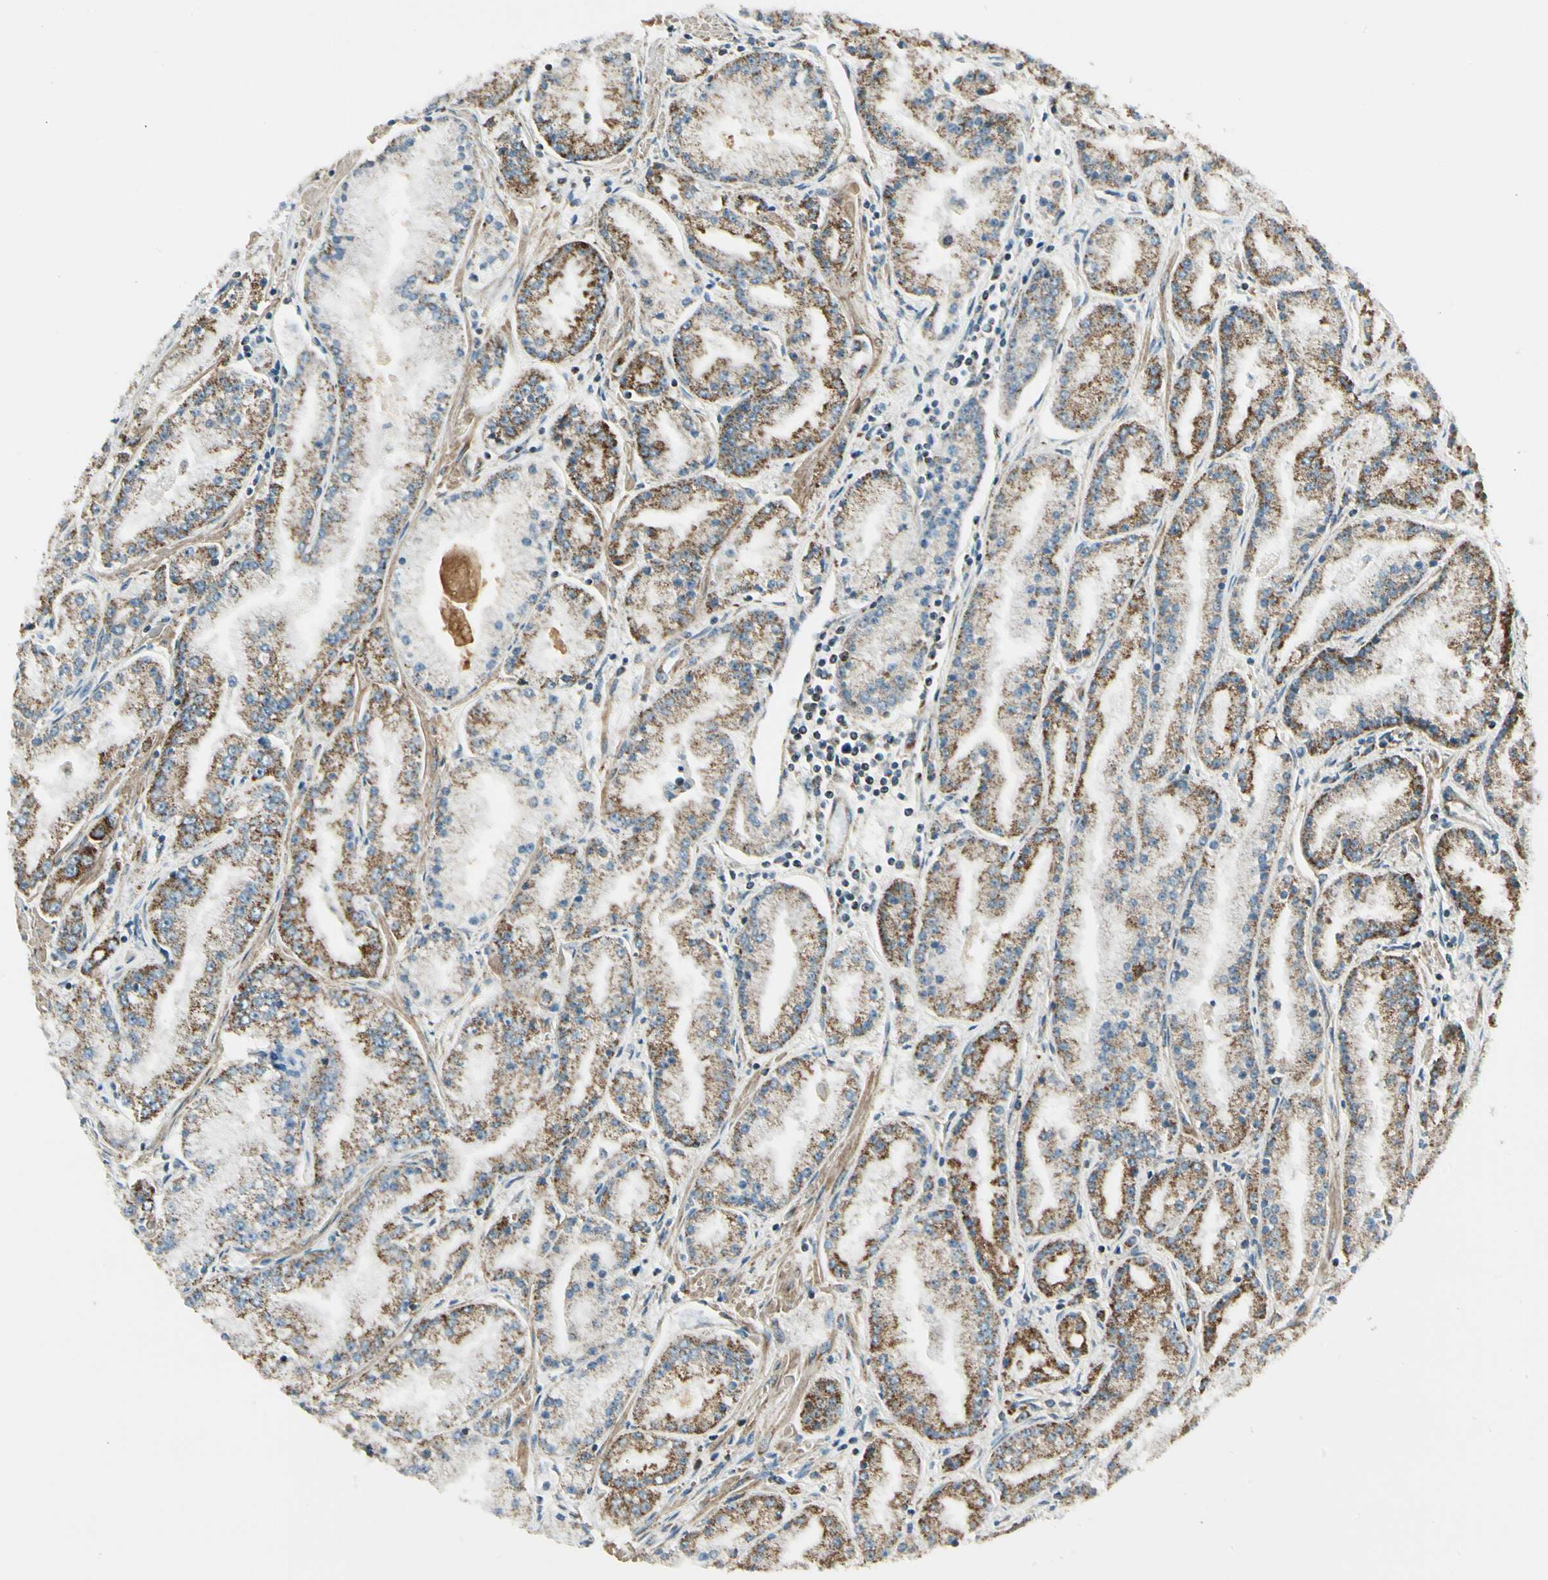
{"staining": {"intensity": "moderate", "quantity": ">75%", "location": "cytoplasmic/membranous"}, "tissue": "prostate cancer", "cell_type": "Tumor cells", "image_type": "cancer", "snomed": [{"axis": "morphology", "description": "Adenocarcinoma, High grade"}, {"axis": "topography", "description": "Prostate"}], "caption": "High-grade adenocarcinoma (prostate) stained for a protein shows moderate cytoplasmic/membranous positivity in tumor cells.", "gene": "EPHB3", "patient": {"sex": "male", "age": 61}}